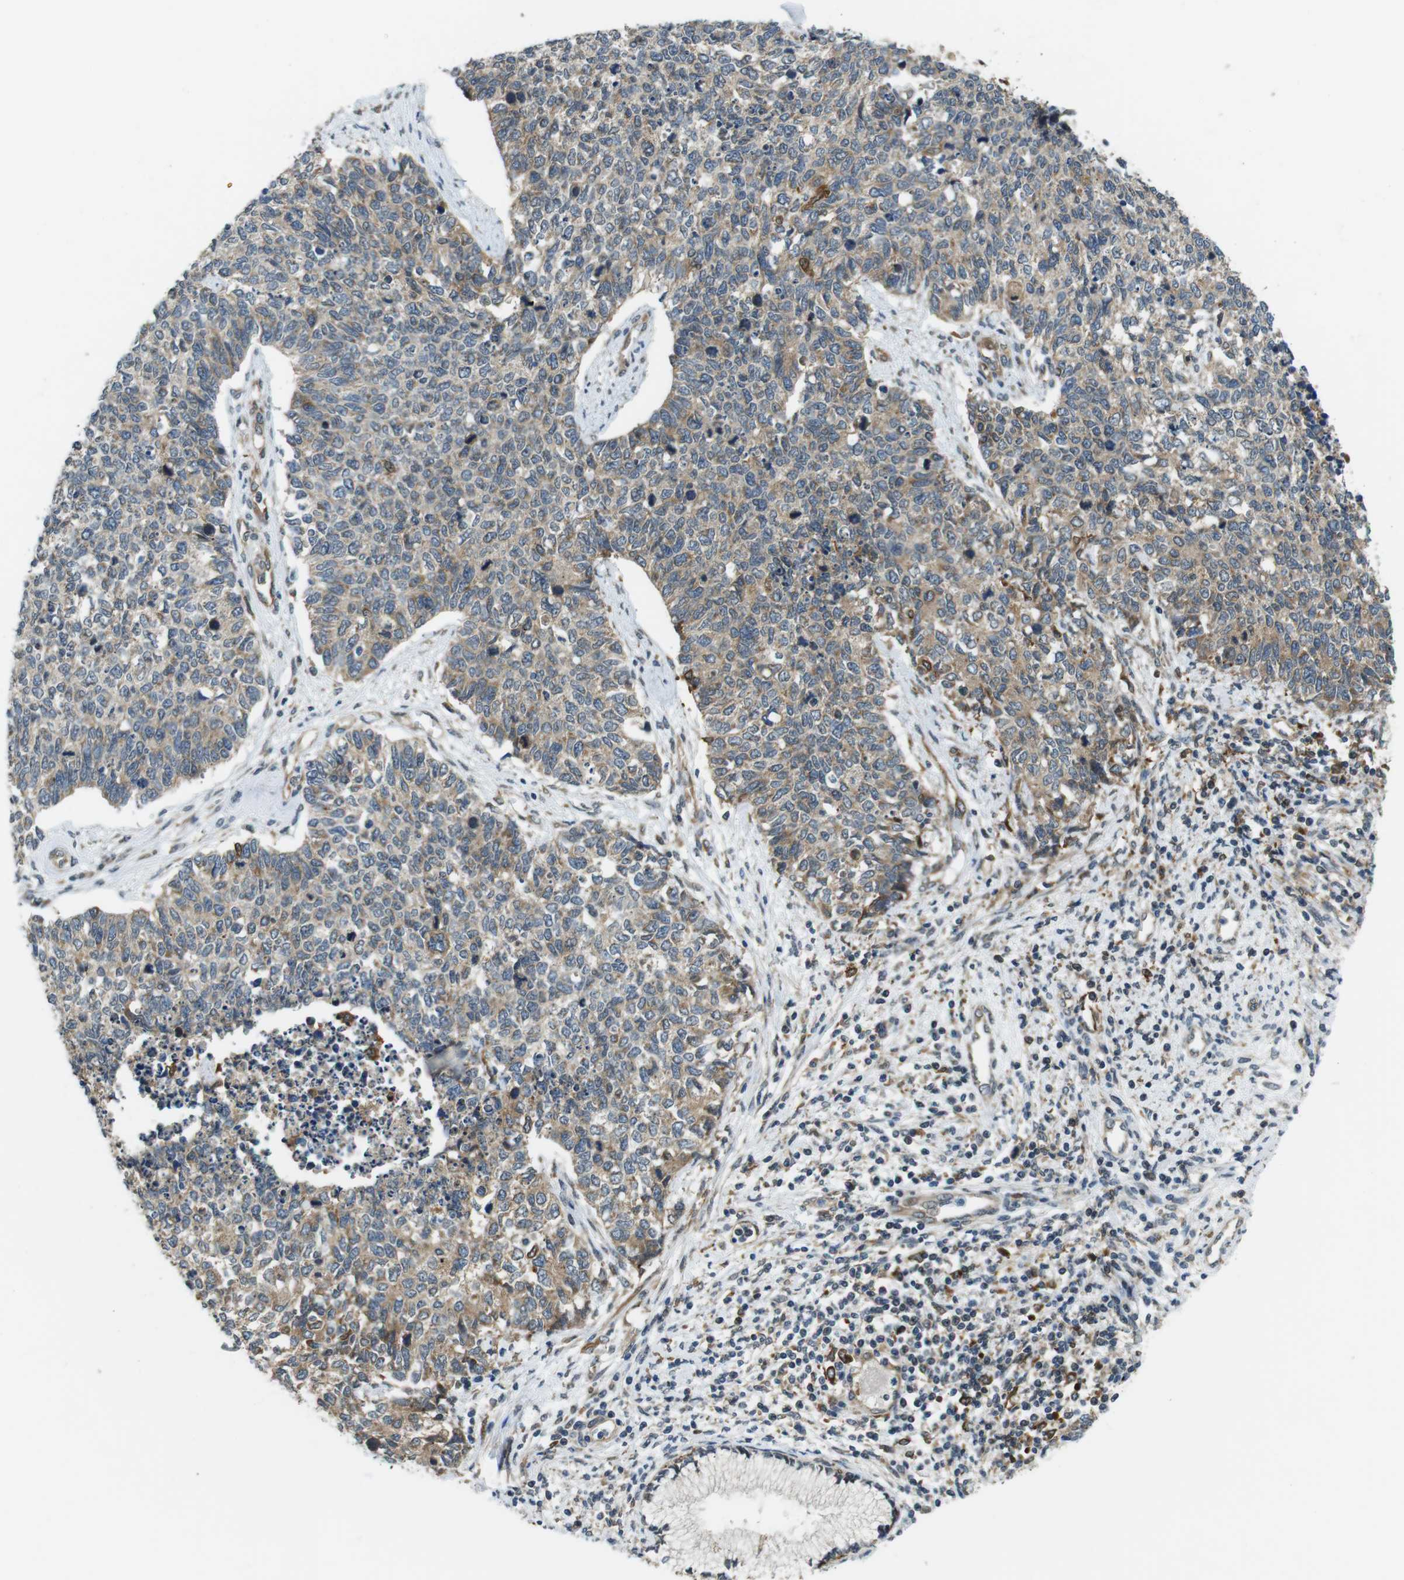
{"staining": {"intensity": "moderate", "quantity": "25%-75%", "location": "cytoplasmic/membranous"}, "tissue": "cervical cancer", "cell_type": "Tumor cells", "image_type": "cancer", "snomed": [{"axis": "morphology", "description": "Squamous cell carcinoma, NOS"}, {"axis": "topography", "description": "Cervix"}], "caption": "The photomicrograph demonstrates staining of cervical cancer, revealing moderate cytoplasmic/membranous protein staining (brown color) within tumor cells.", "gene": "PALD1", "patient": {"sex": "female", "age": 63}}